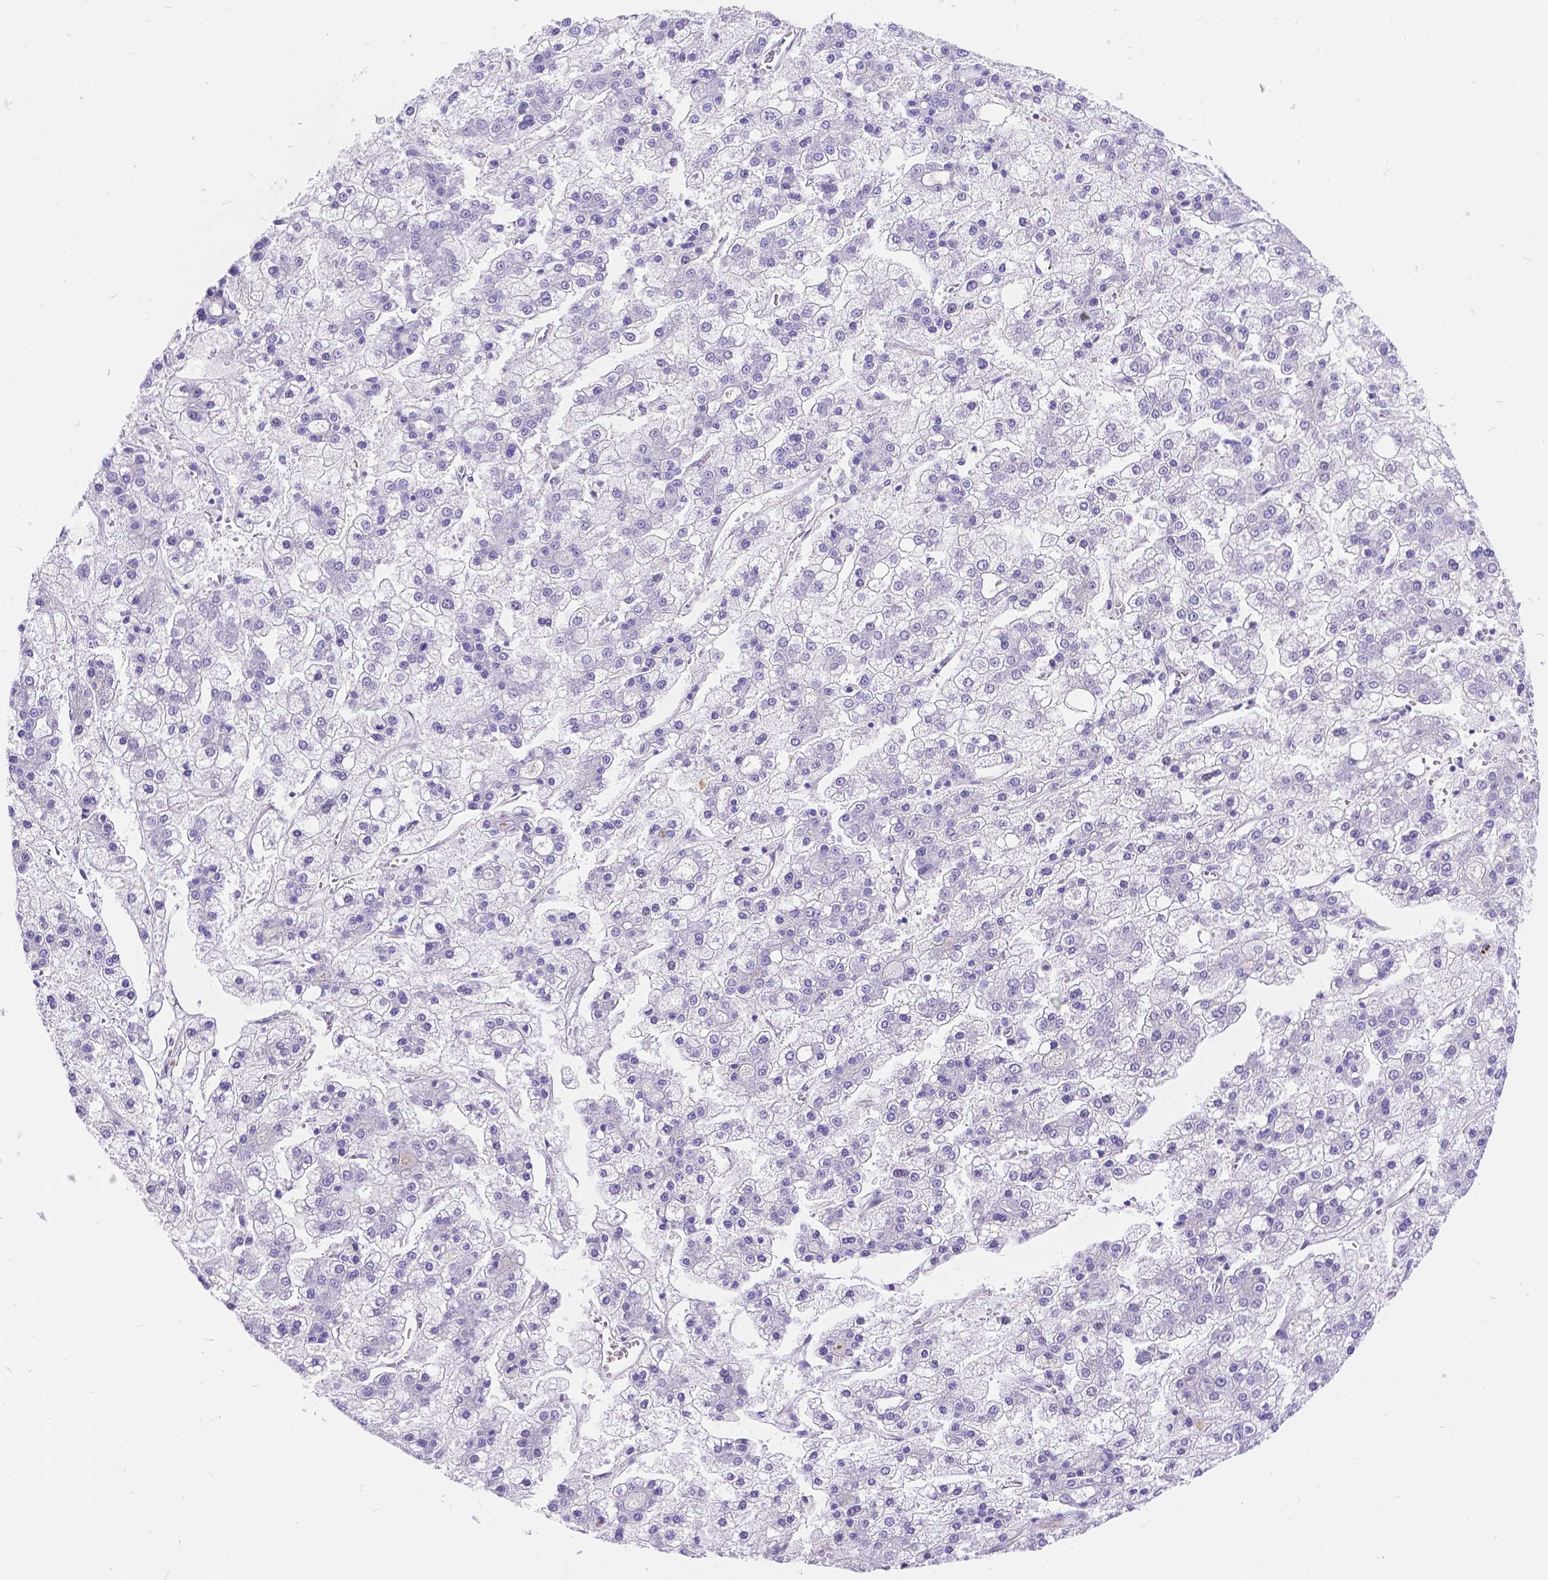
{"staining": {"intensity": "negative", "quantity": "none", "location": "none"}, "tissue": "liver cancer", "cell_type": "Tumor cells", "image_type": "cancer", "snomed": [{"axis": "morphology", "description": "Carcinoma, Hepatocellular, NOS"}, {"axis": "topography", "description": "Liver"}], "caption": "Tumor cells are negative for protein expression in human liver hepatocellular carcinoma.", "gene": "KLHL10", "patient": {"sex": "male", "age": 73}}